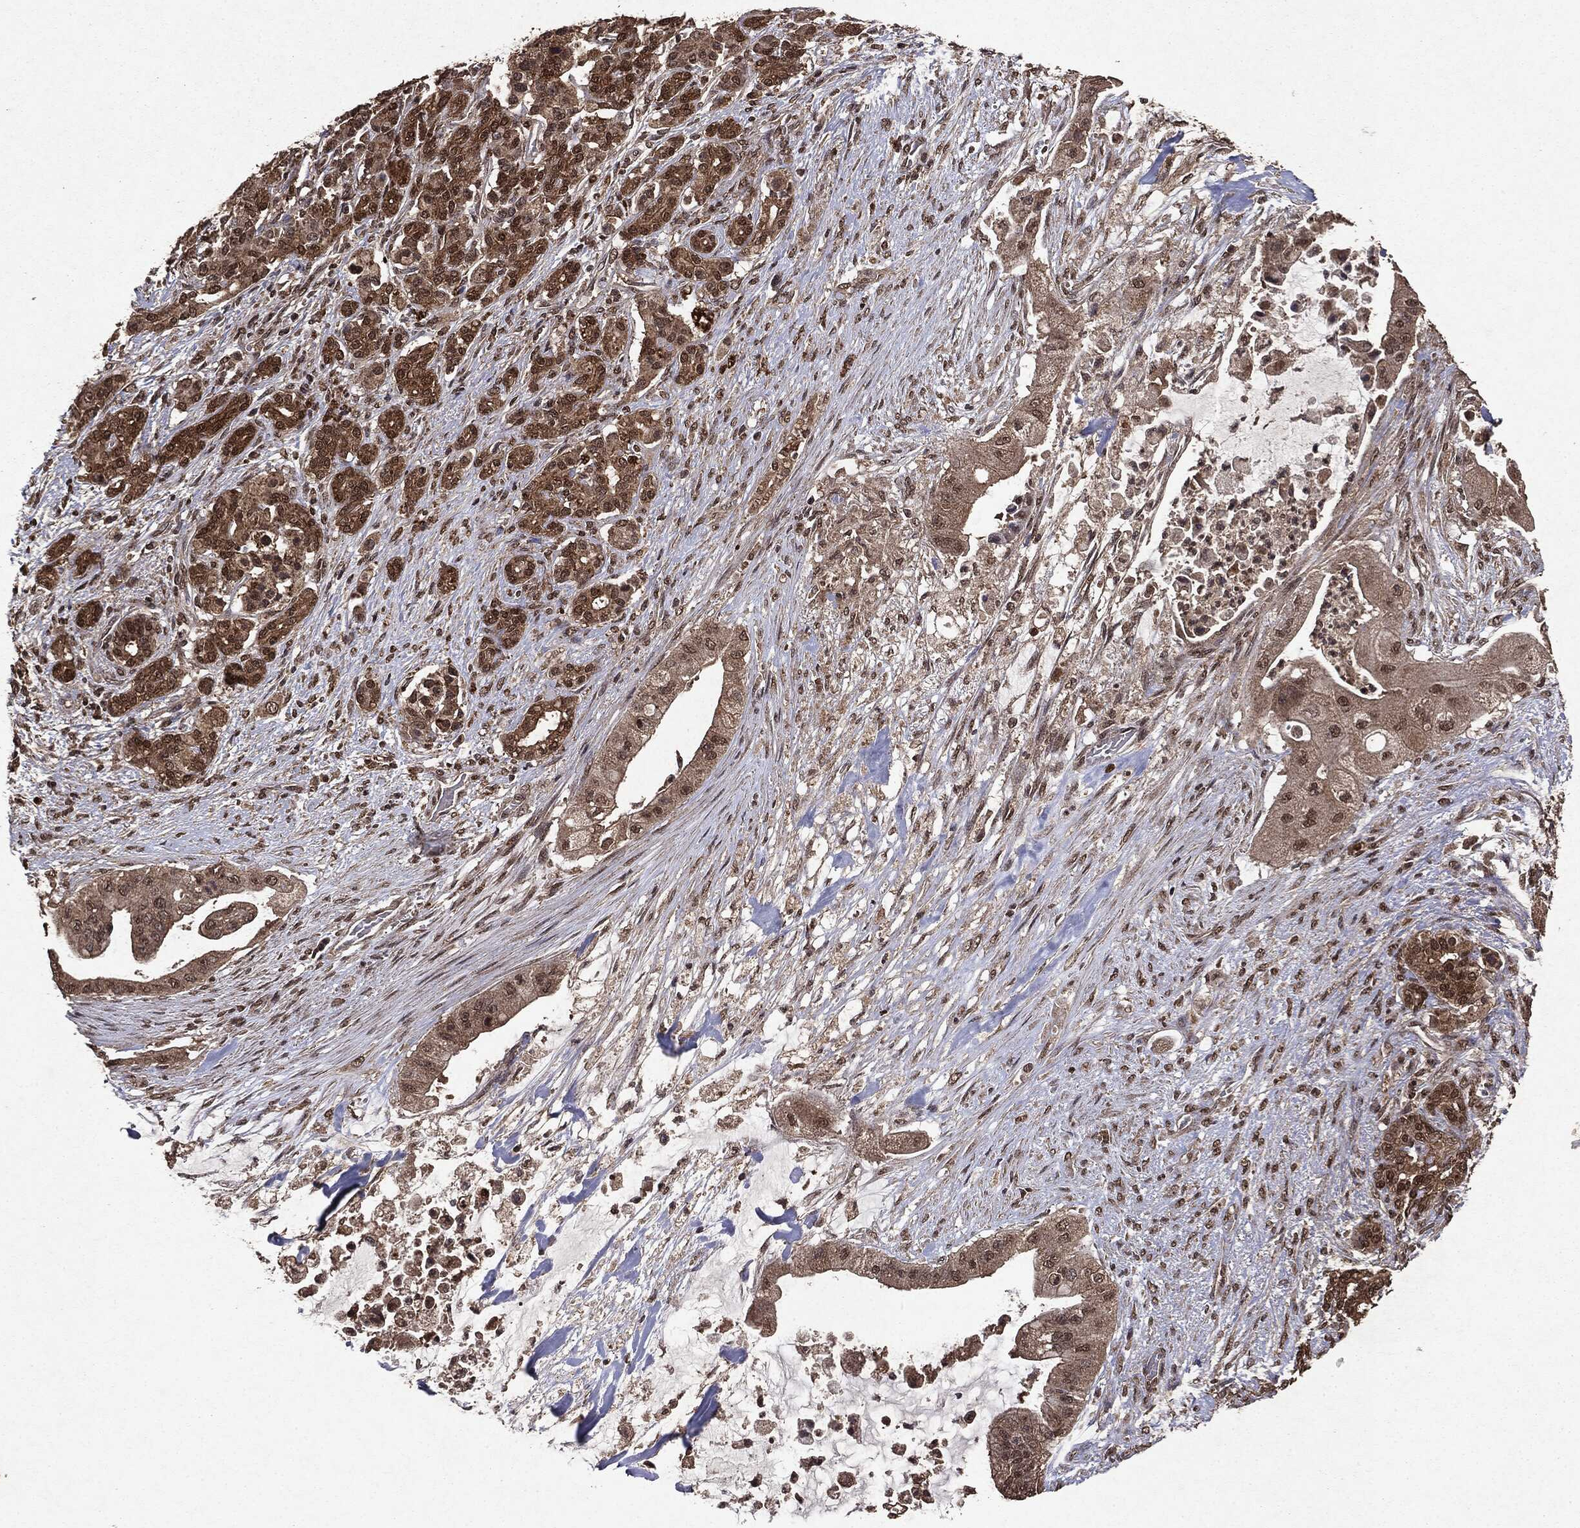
{"staining": {"intensity": "moderate", "quantity": ">75%", "location": "cytoplasmic/membranous,nuclear"}, "tissue": "pancreatic cancer", "cell_type": "Tumor cells", "image_type": "cancer", "snomed": [{"axis": "morphology", "description": "Normal tissue, NOS"}, {"axis": "morphology", "description": "Inflammation, NOS"}, {"axis": "morphology", "description": "Adenocarcinoma, NOS"}, {"axis": "topography", "description": "Pancreas"}], "caption": "This is a photomicrograph of IHC staining of adenocarcinoma (pancreatic), which shows moderate staining in the cytoplasmic/membranous and nuclear of tumor cells.", "gene": "PEBP1", "patient": {"sex": "male", "age": 57}}